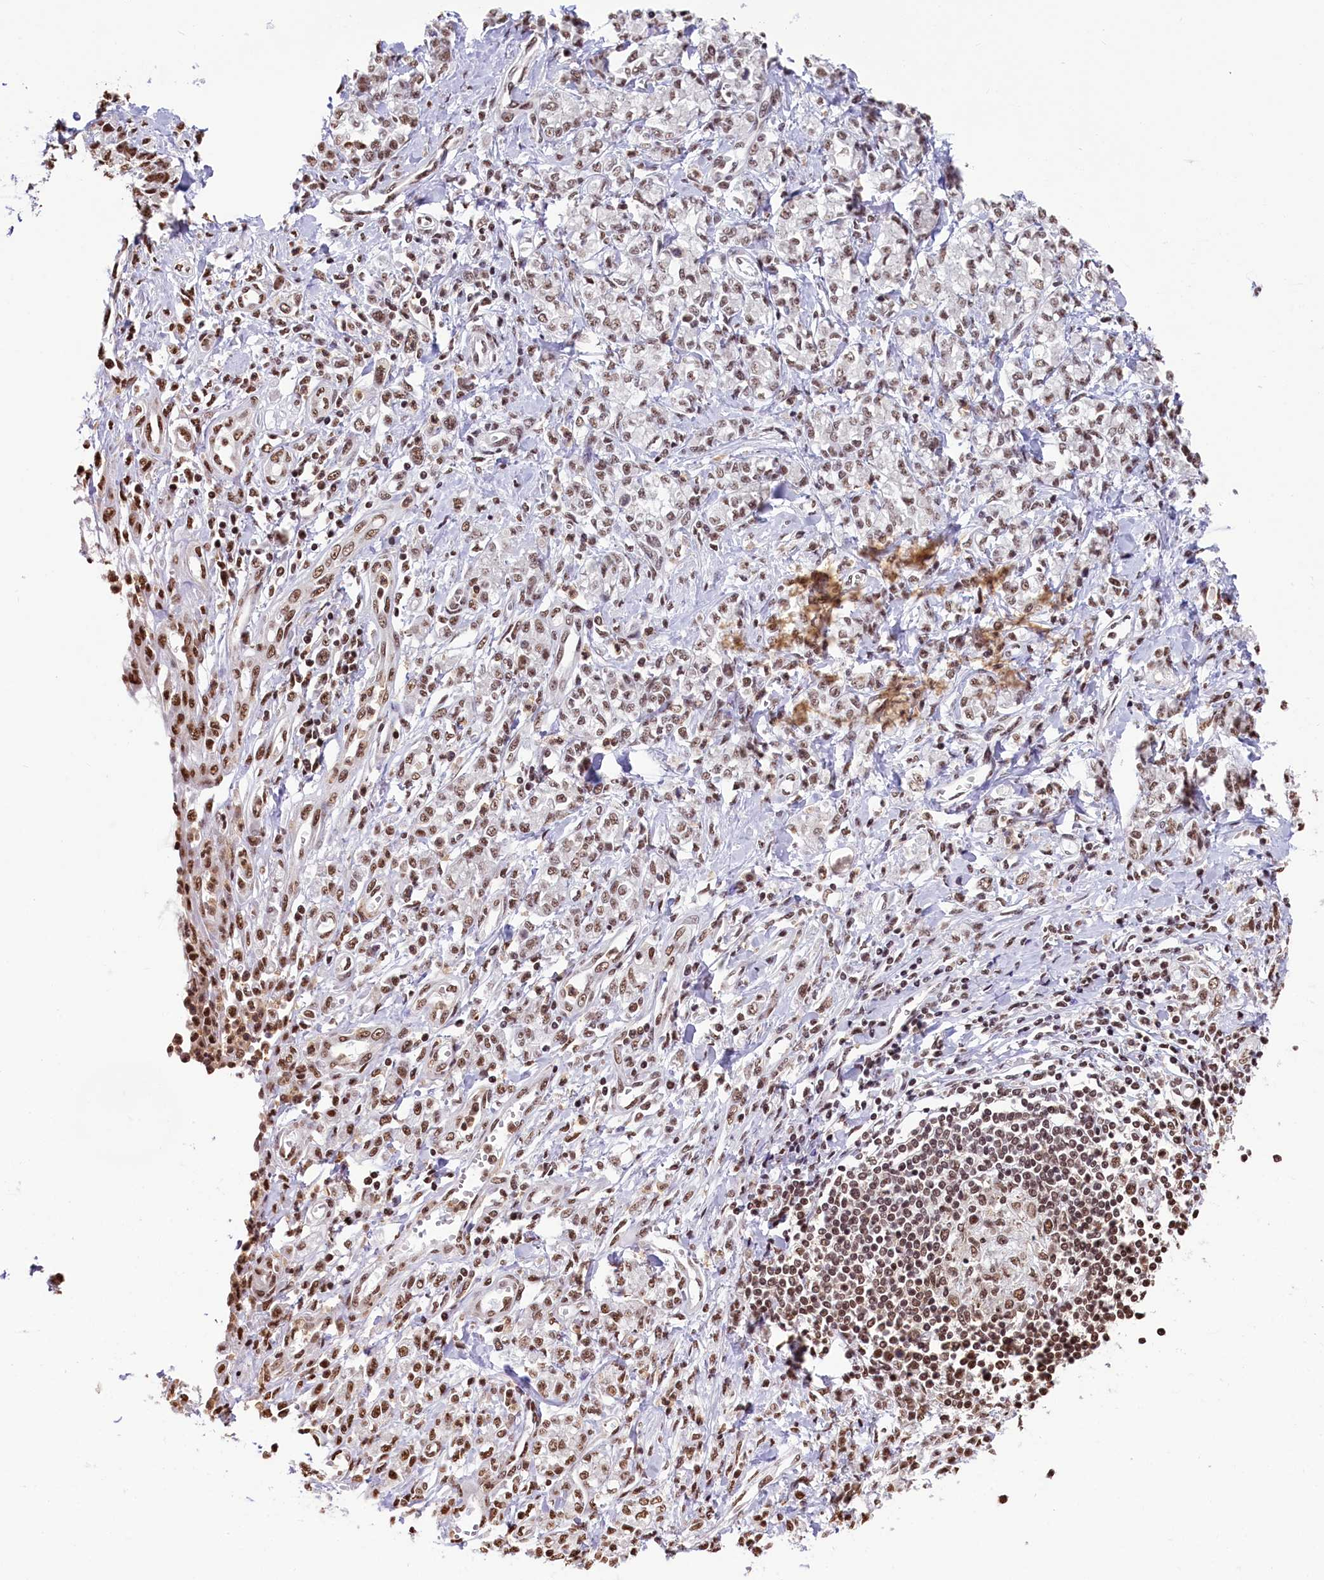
{"staining": {"intensity": "moderate", "quantity": ">75%", "location": "nuclear"}, "tissue": "stomach cancer", "cell_type": "Tumor cells", "image_type": "cancer", "snomed": [{"axis": "morphology", "description": "Adenocarcinoma, NOS"}, {"axis": "topography", "description": "Stomach"}], "caption": "Stomach adenocarcinoma tissue displays moderate nuclear expression in about >75% of tumor cells The protein is stained brown, and the nuclei are stained in blue (DAB IHC with brightfield microscopy, high magnification).", "gene": "SNRPD2", "patient": {"sex": "female", "age": 76}}